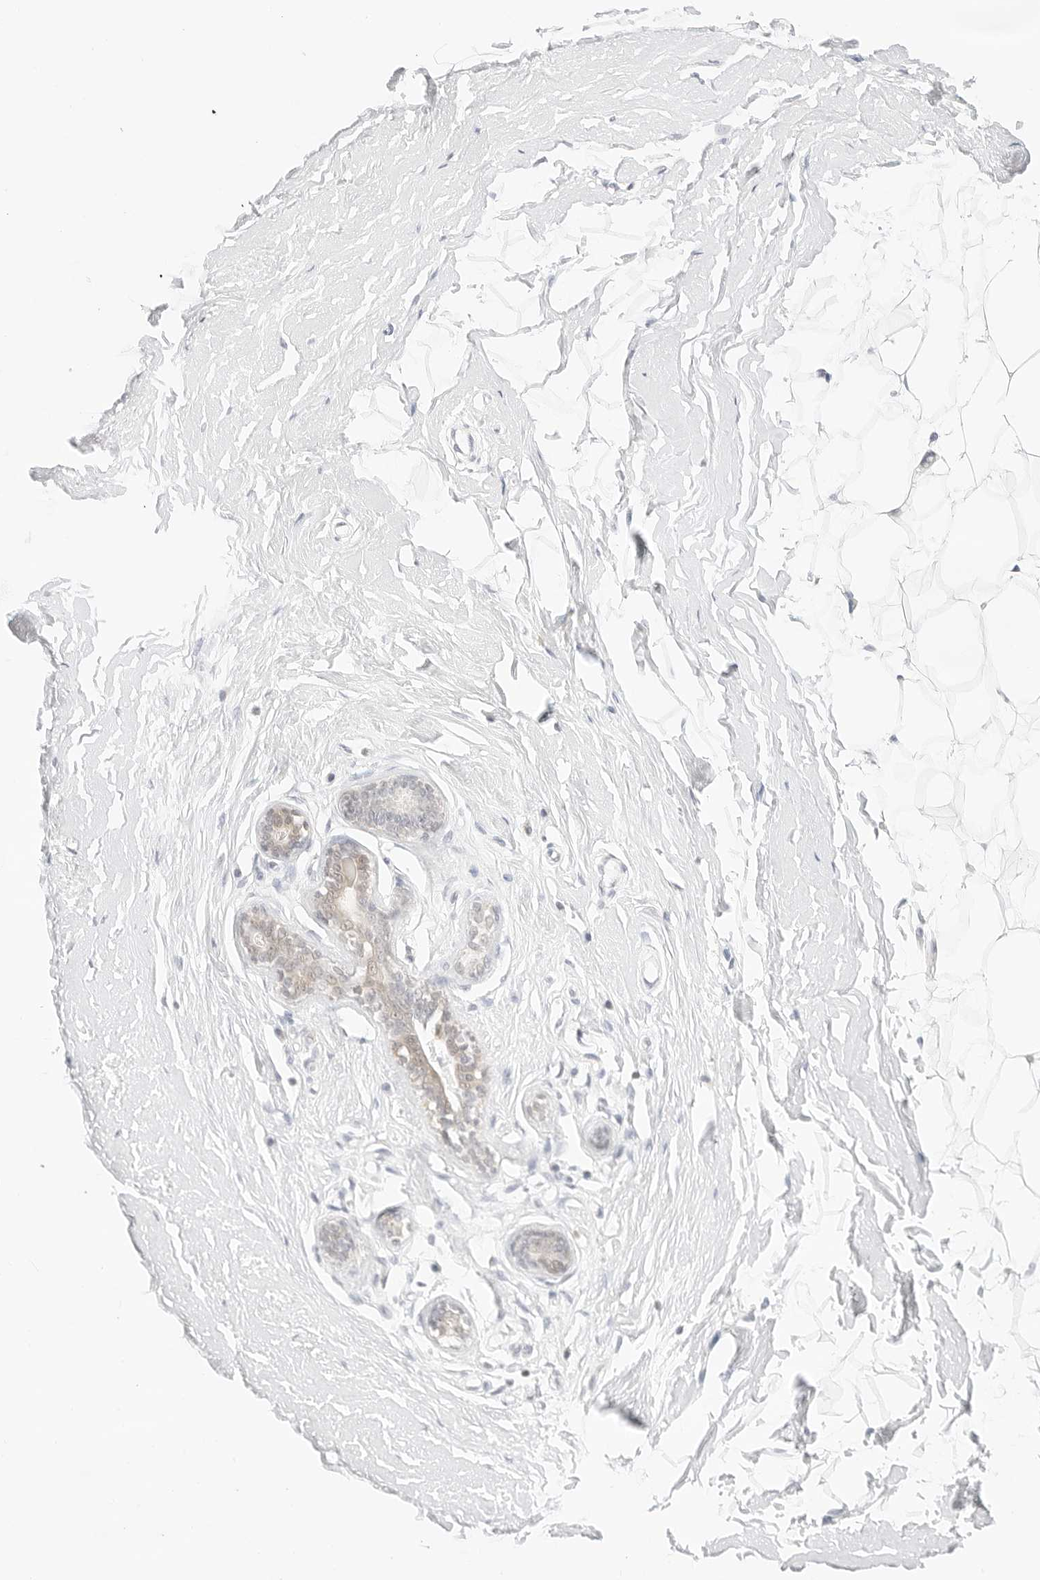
{"staining": {"intensity": "negative", "quantity": "none", "location": "none"}, "tissue": "breast", "cell_type": "Adipocytes", "image_type": "normal", "snomed": [{"axis": "morphology", "description": "Normal tissue, NOS"}, {"axis": "topography", "description": "Breast"}], "caption": "Normal breast was stained to show a protein in brown. There is no significant expression in adipocytes.", "gene": "GNAS", "patient": {"sex": "female", "age": 23}}